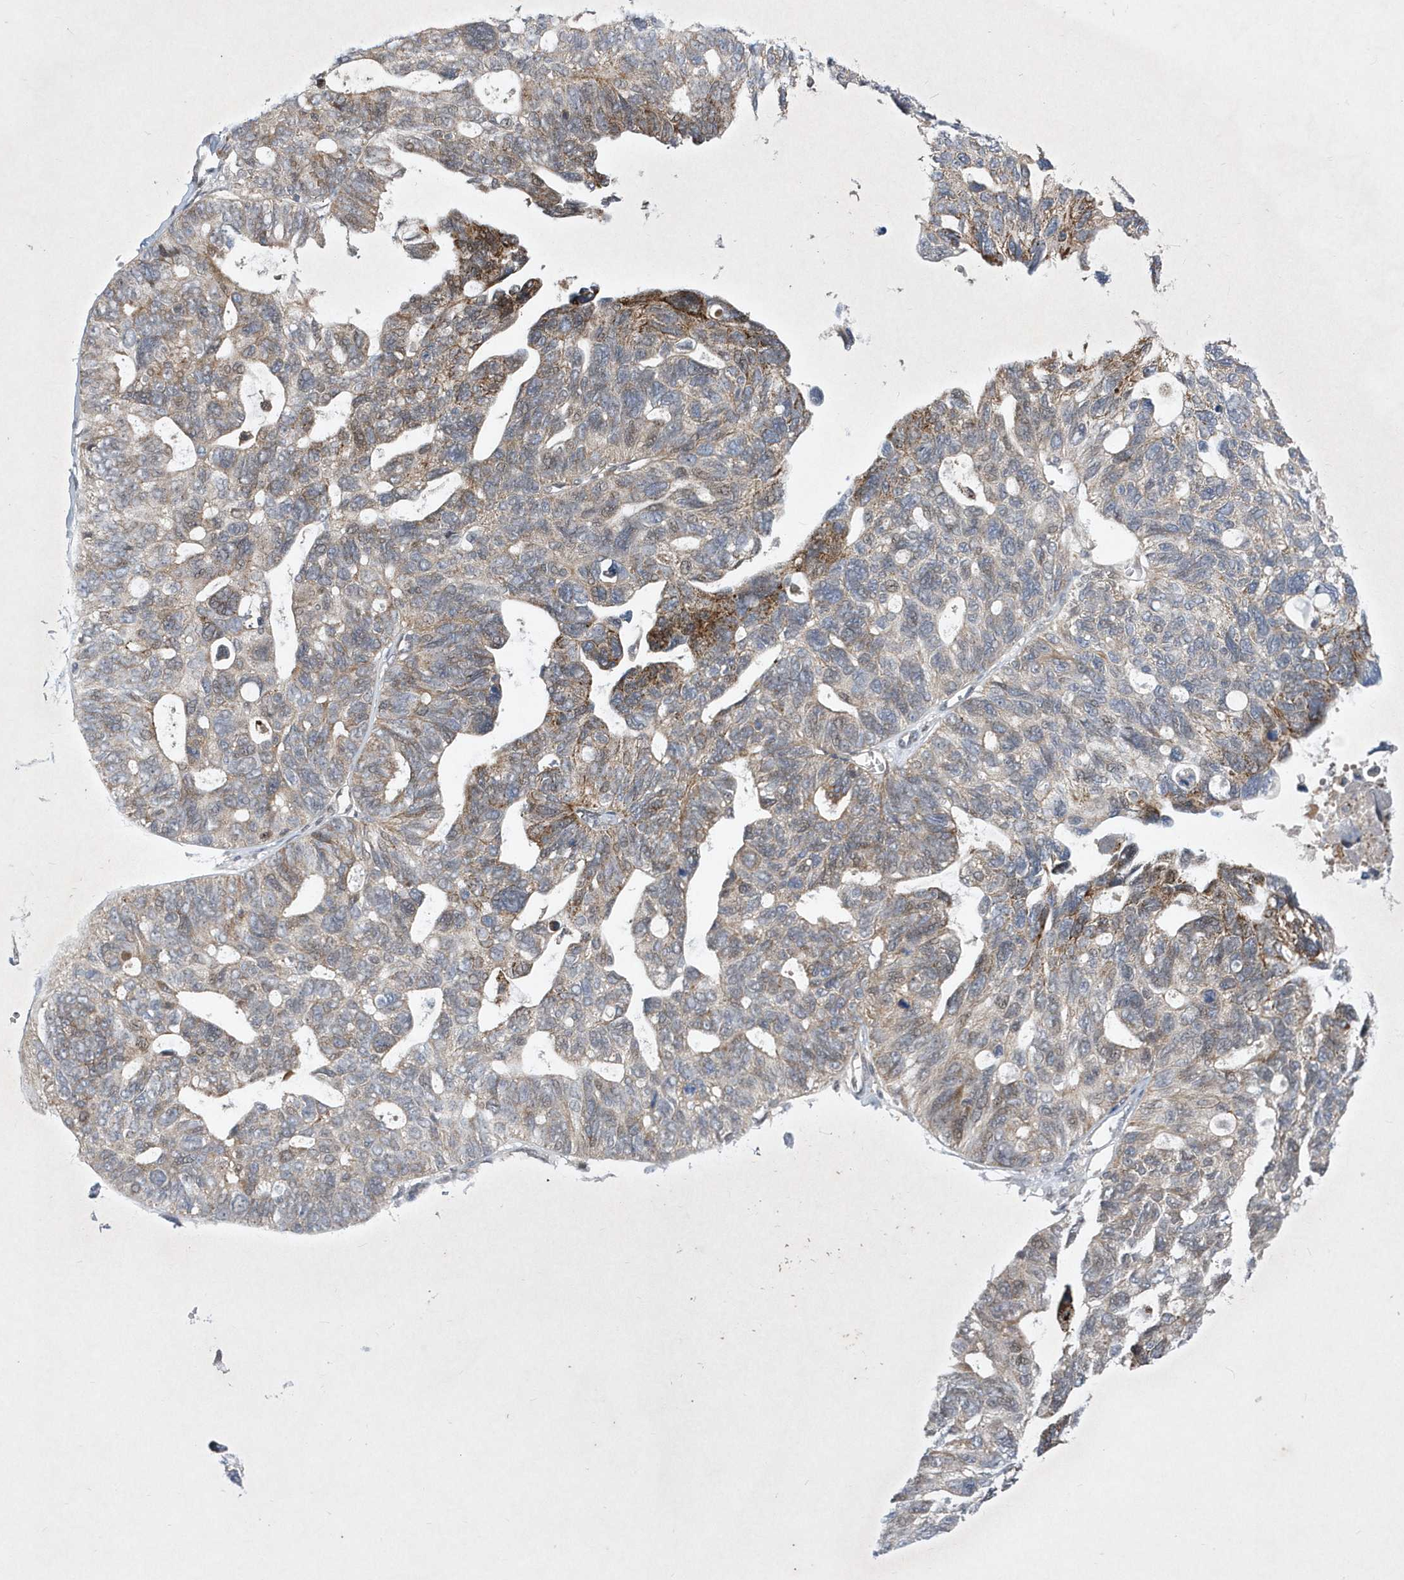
{"staining": {"intensity": "moderate", "quantity": "<25%", "location": "cytoplasmic/membranous"}, "tissue": "ovarian cancer", "cell_type": "Tumor cells", "image_type": "cancer", "snomed": [{"axis": "morphology", "description": "Cystadenocarcinoma, serous, NOS"}, {"axis": "topography", "description": "Ovary"}], "caption": "Immunohistochemical staining of ovarian serous cystadenocarcinoma displays moderate cytoplasmic/membranous protein positivity in about <25% of tumor cells. The protein is stained brown, and the nuclei are stained in blue (DAB (3,3'-diaminobenzidine) IHC with brightfield microscopy, high magnification).", "gene": "LONRF2", "patient": {"sex": "female", "age": 79}}